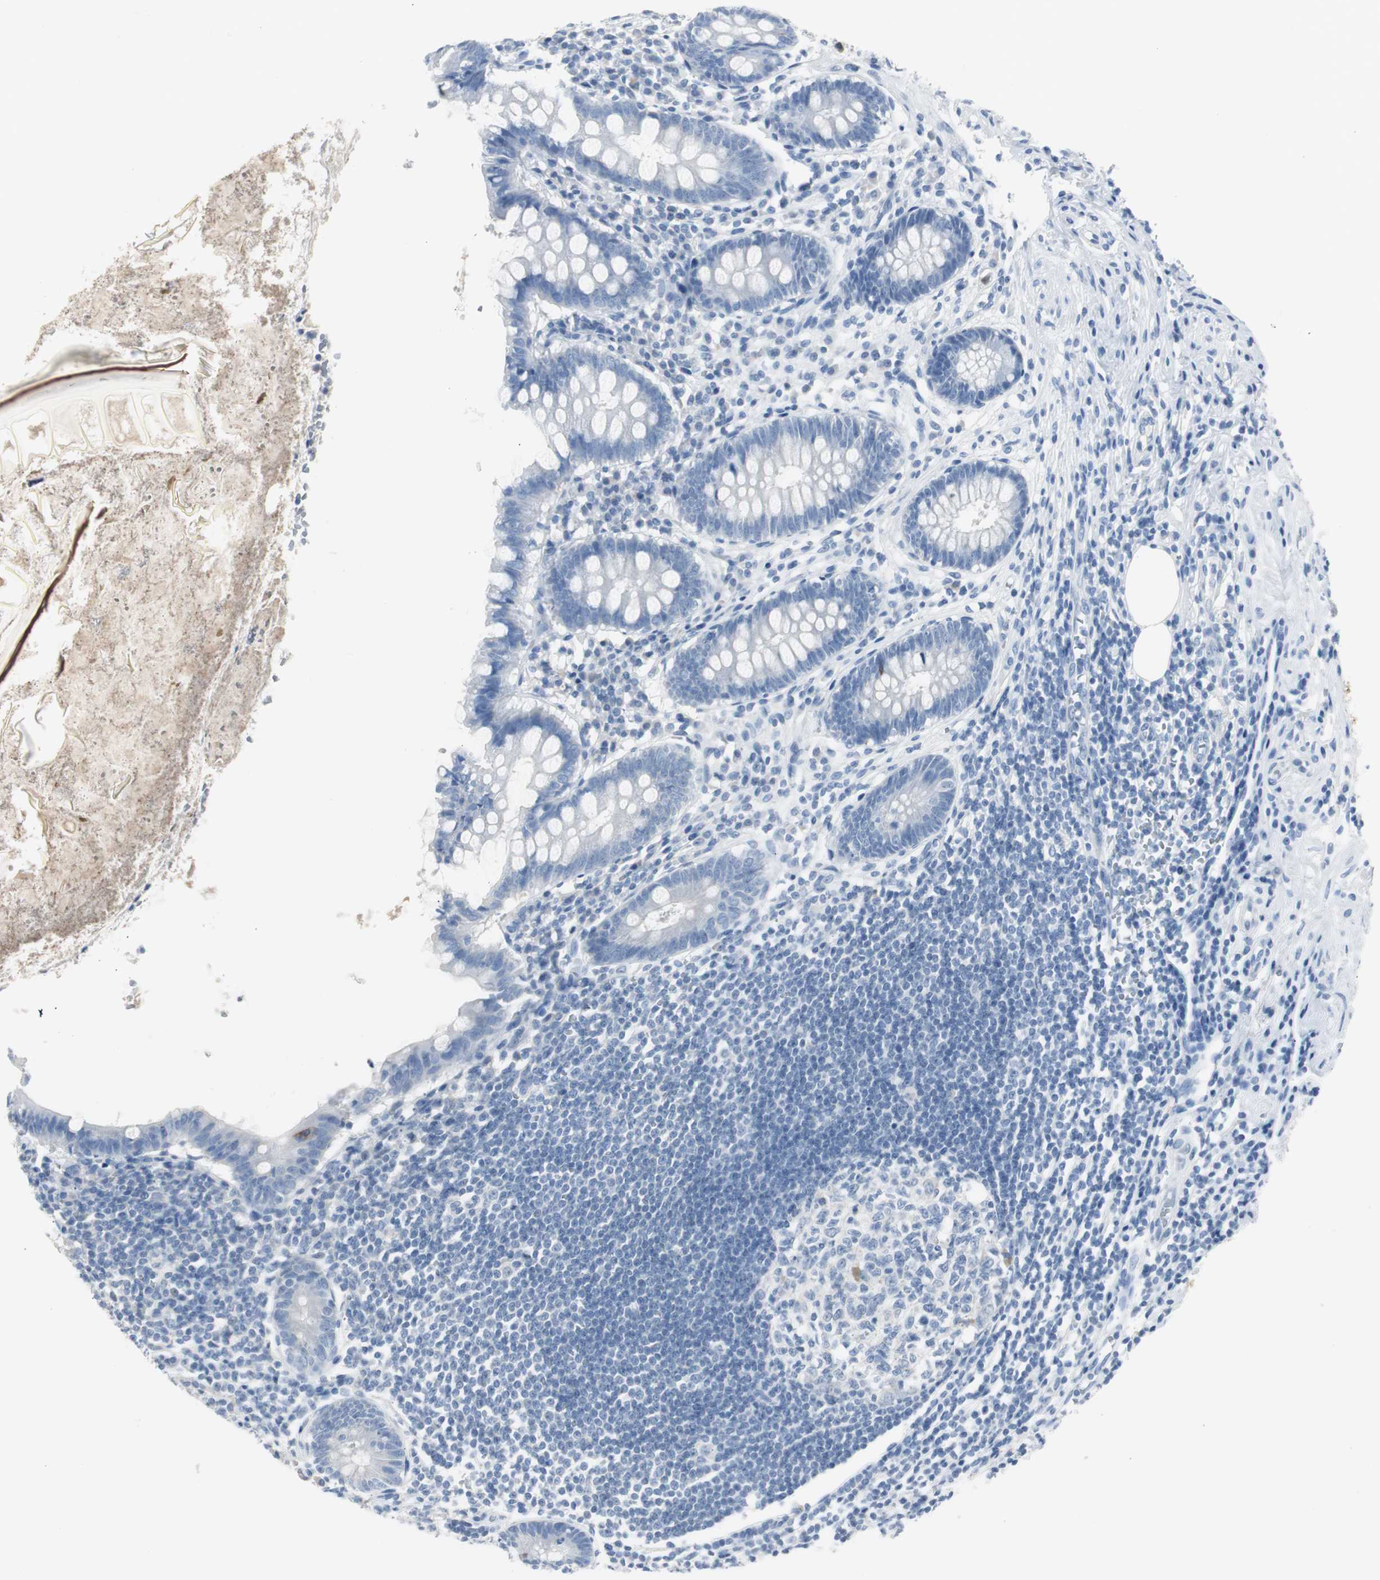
{"staining": {"intensity": "negative", "quantity": "none", "location": "none"}, "tissue": "appendix", "cell_type": "Glandular cells", "image_type": "normal", "snomed": [{"axis": "morphology", "description": "Normal tissue, NOS"}, {"axis": "topography", "description": "Appendix"}], "caption": "This photomicrograph is of unremarkable appendix stained with immunohistochemistry to label a protein in brown with the nuclei are counter-stained blue. There is no positivity in glandular cells.", "gene": "S100A7A", "patient": {"sex": "female", "age": 50}}